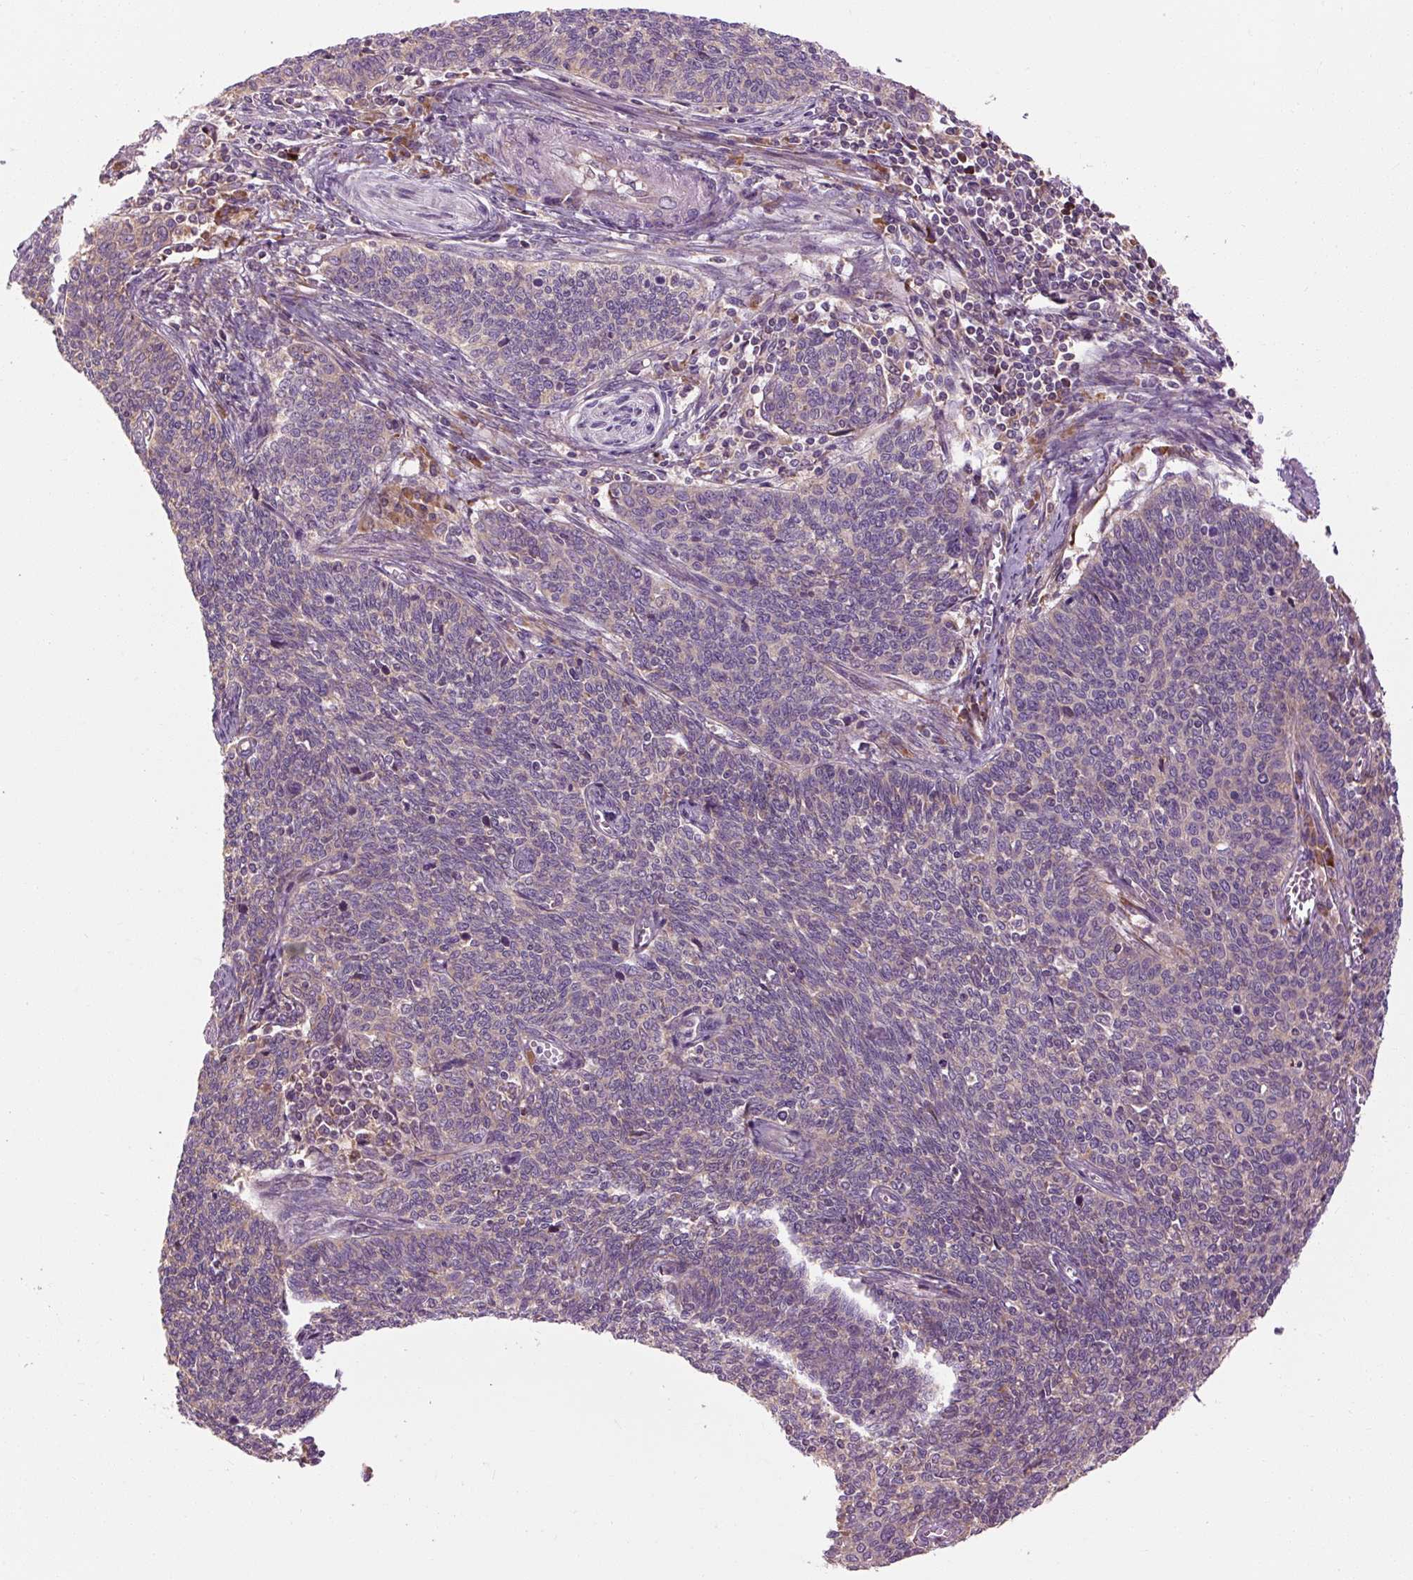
{"staining": {"intensity": "negative", "quantity": "none", "location": "none"}, "tissue": "cervical cancer", "cell_type": "Tumor cells", "image_type": "cancer", "snomed": [{"axis": "morphology", "description": "Squamous cell carcinoma, NOS"}, {"axis": "topography", "description": "Cervix"}], "caption": "Immunohistochemical staining of human squamous cell carcinoma (cervical) reveals no significant positivity in tumor cells. Brightfield microscopy of immunohistochemistry (IHC) stained with DAB (3,3'-diaminobenzidine) (brown) and hematoxylin (blue), captured at high magnification.", "gene": "PRSS48", "patient": {"sex": "female", "age": 39}}